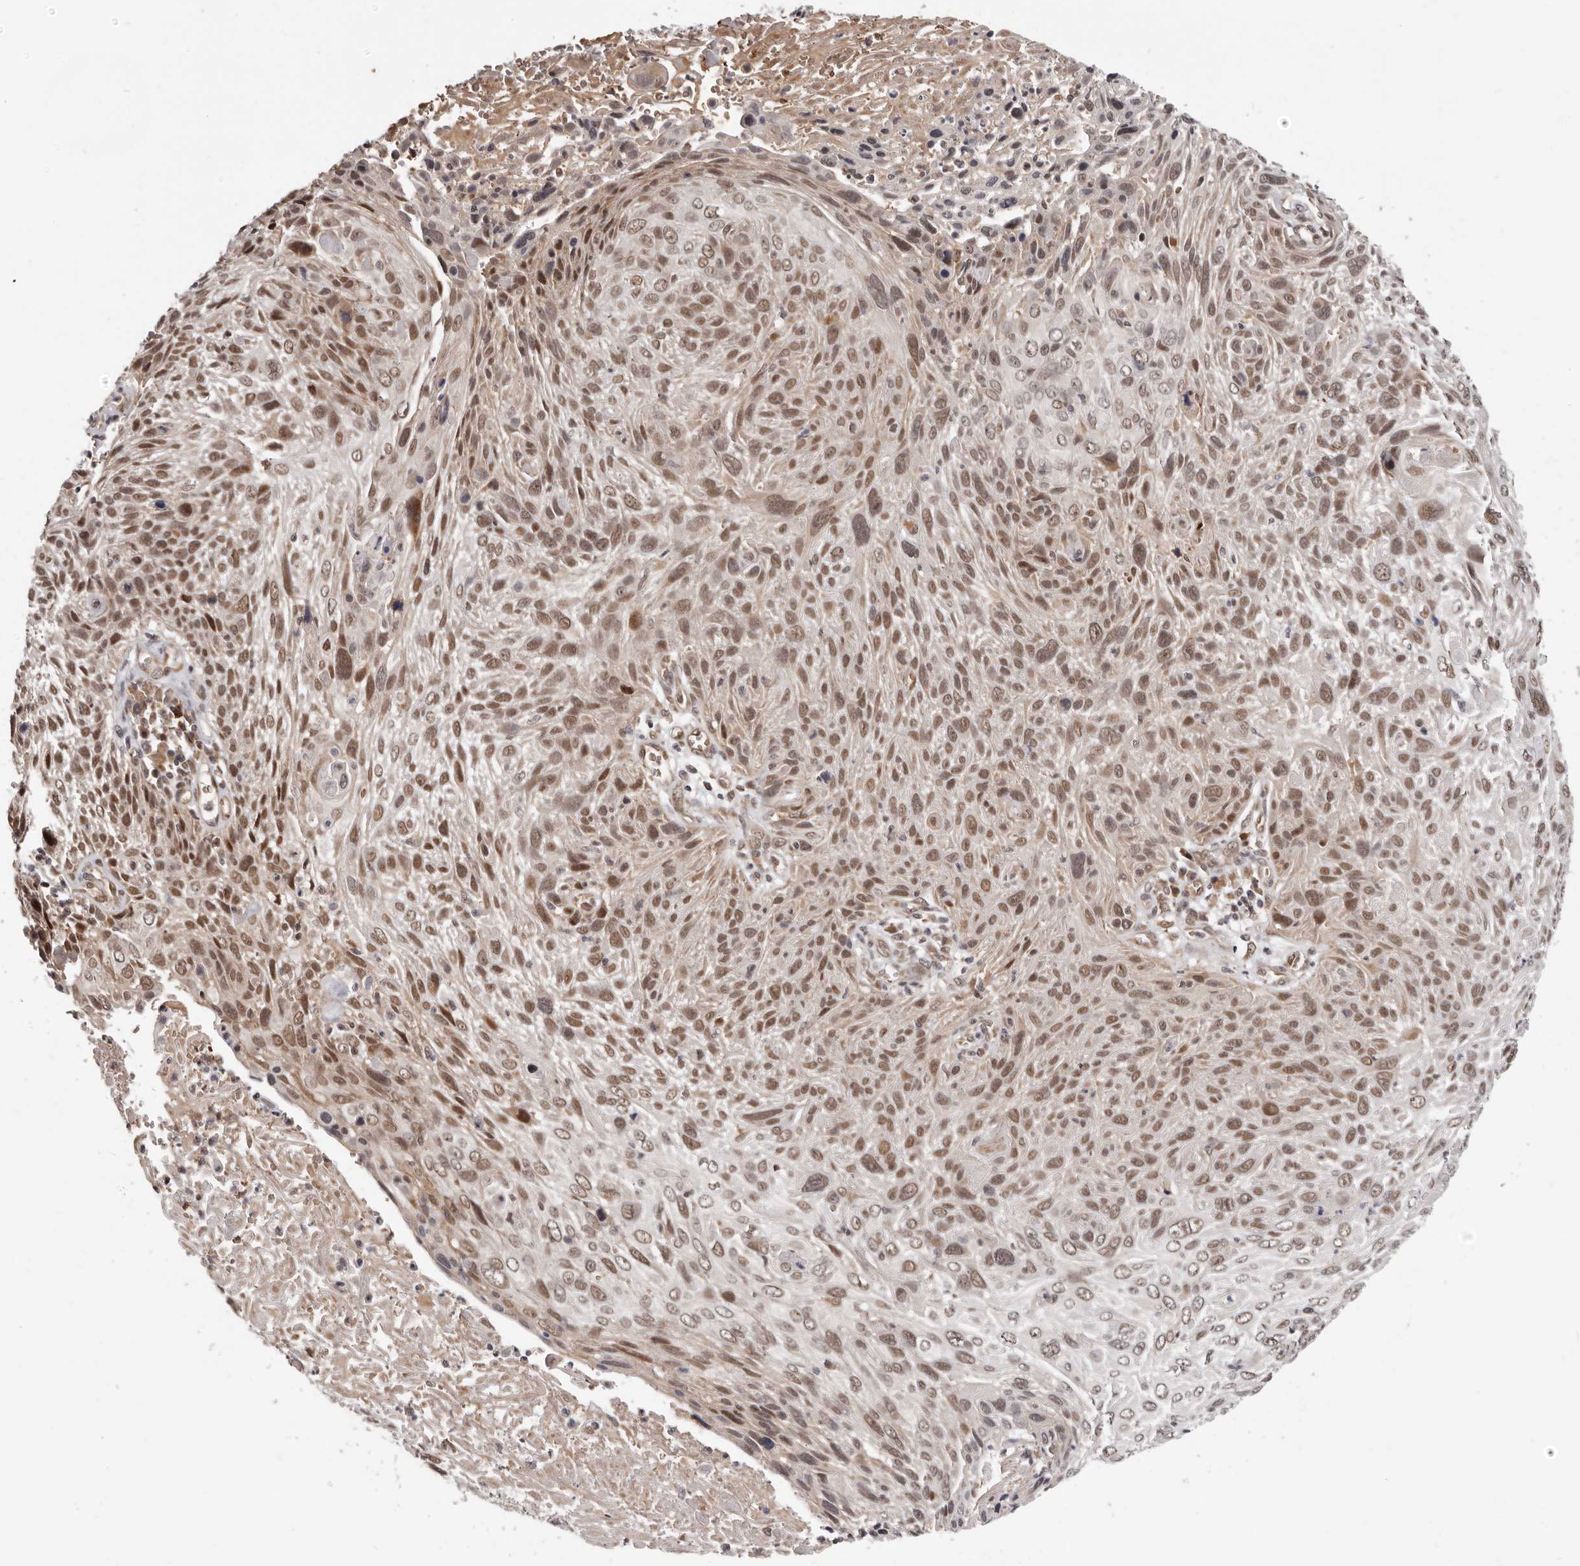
{"staining": {"intensity": "moderate", "quantity": ">75%", "location": "nuclear"}, "tissue": "cervical cancer", "cell_type": "Tumor cells", "image_type": "cancer", "snomed": [{"axis": "morphology", "description": "Squamous cell carcinoma, NOS"}, {"axis": "topography", "description": "Cervix"}], "caption": "Cervical squamous cell carcinoma tissue reveals moderate nuclear expression in approximately >75% of tumor cells, visualized by immunohistochemistry.", "gene": "NCOA3", "patient": {"sex": "female", "age": 51}}